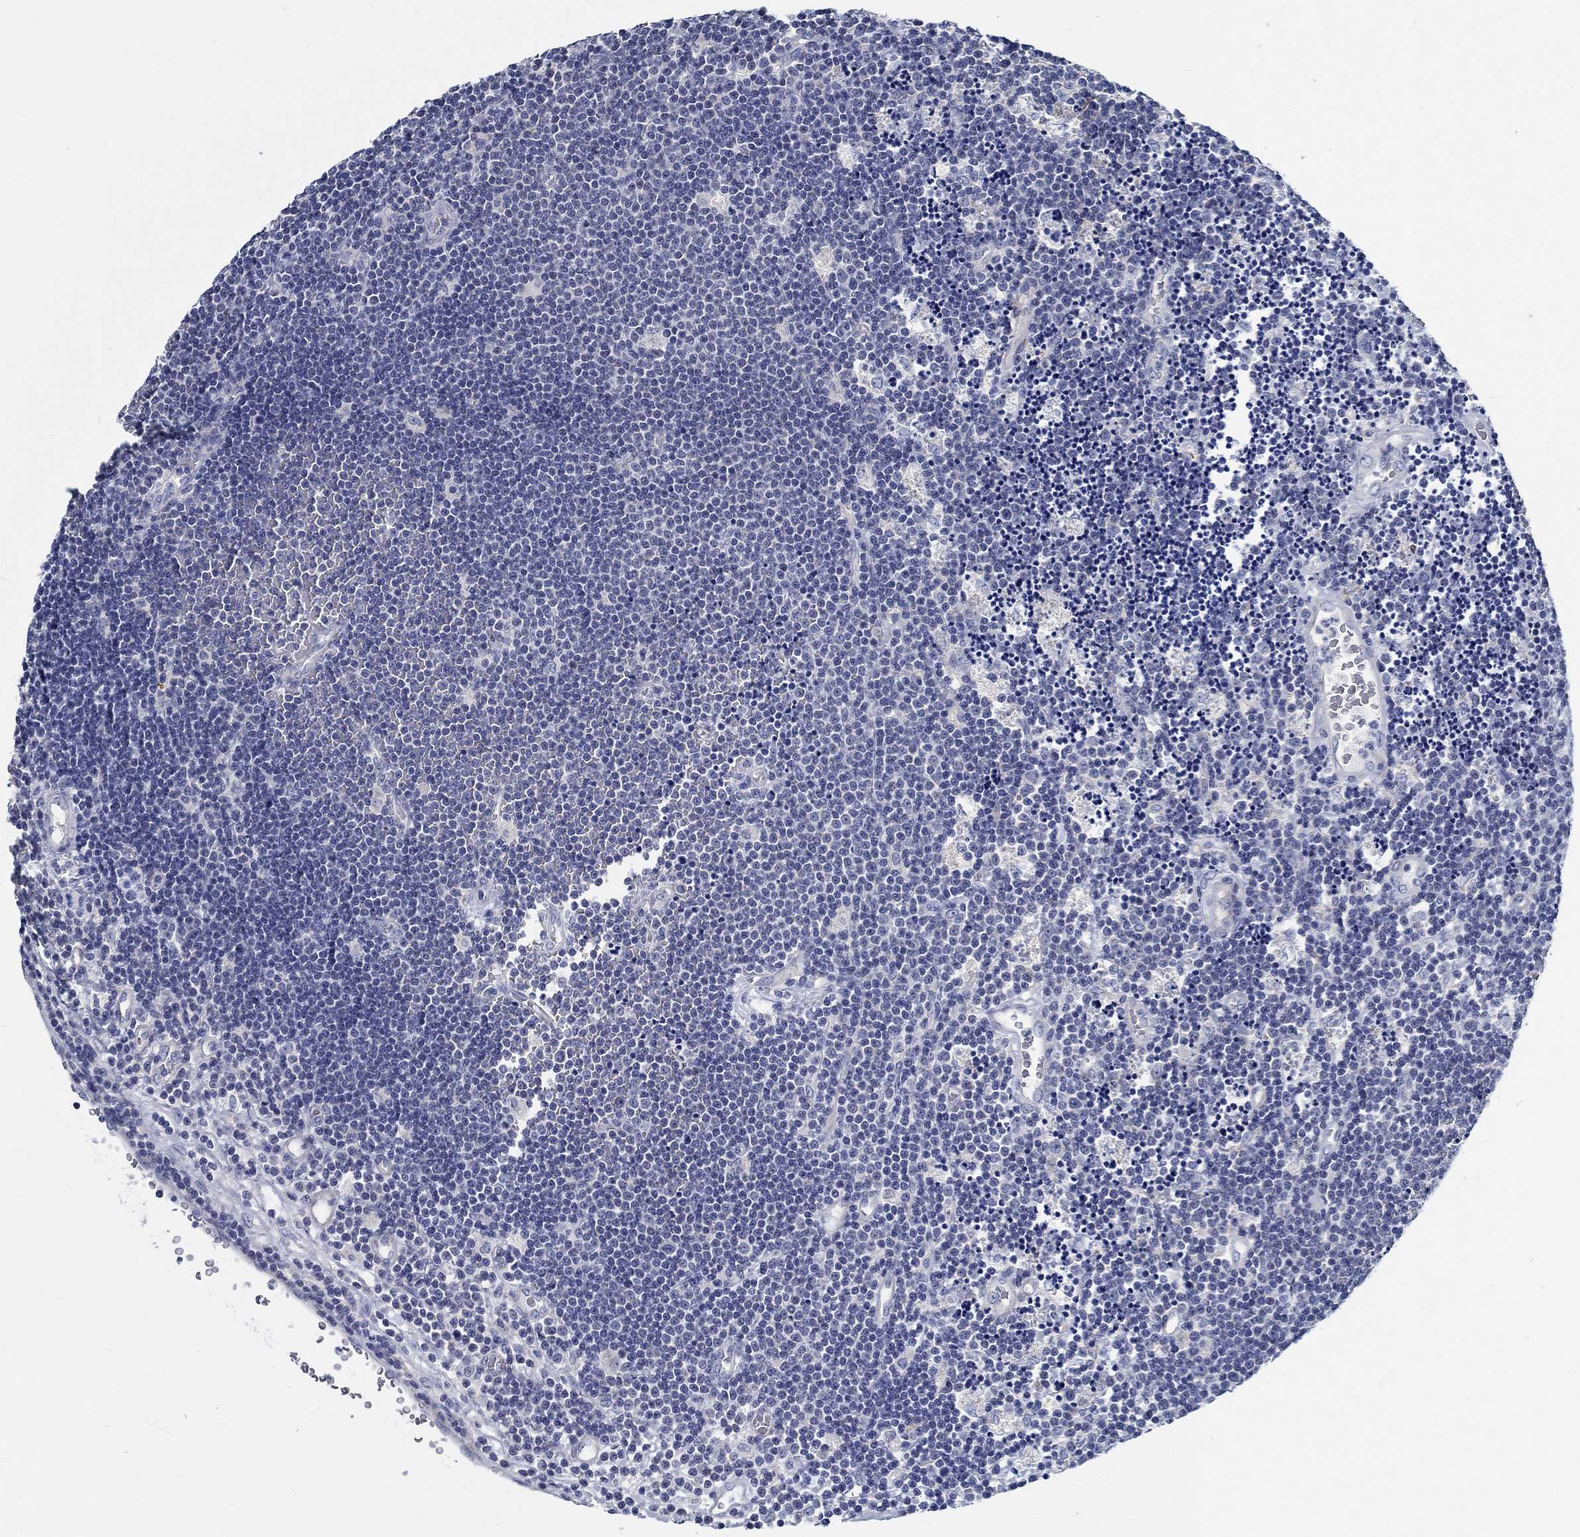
{"staining": {"intensity": "negative", "quantity": "none", "location": "none"}, "tissue": "lymphoma", "cell_type": "Tumor cells", "image_type": "cancer", "snomed": [{"axis": "morphology", "description": "Malignant lymphoma, non-Hodgkin's type, Low grade"}, {"axis": "topography", "description": "Brain"}], "caption": "Immunohistochemistry photomicrograph of human lymphoma stained for a protein (brown), which shows no expression in tumor cells. Nuclei are stained in blue.", "gene": "MYBPC1", "patient": {"sex": "female", "age": 66}}